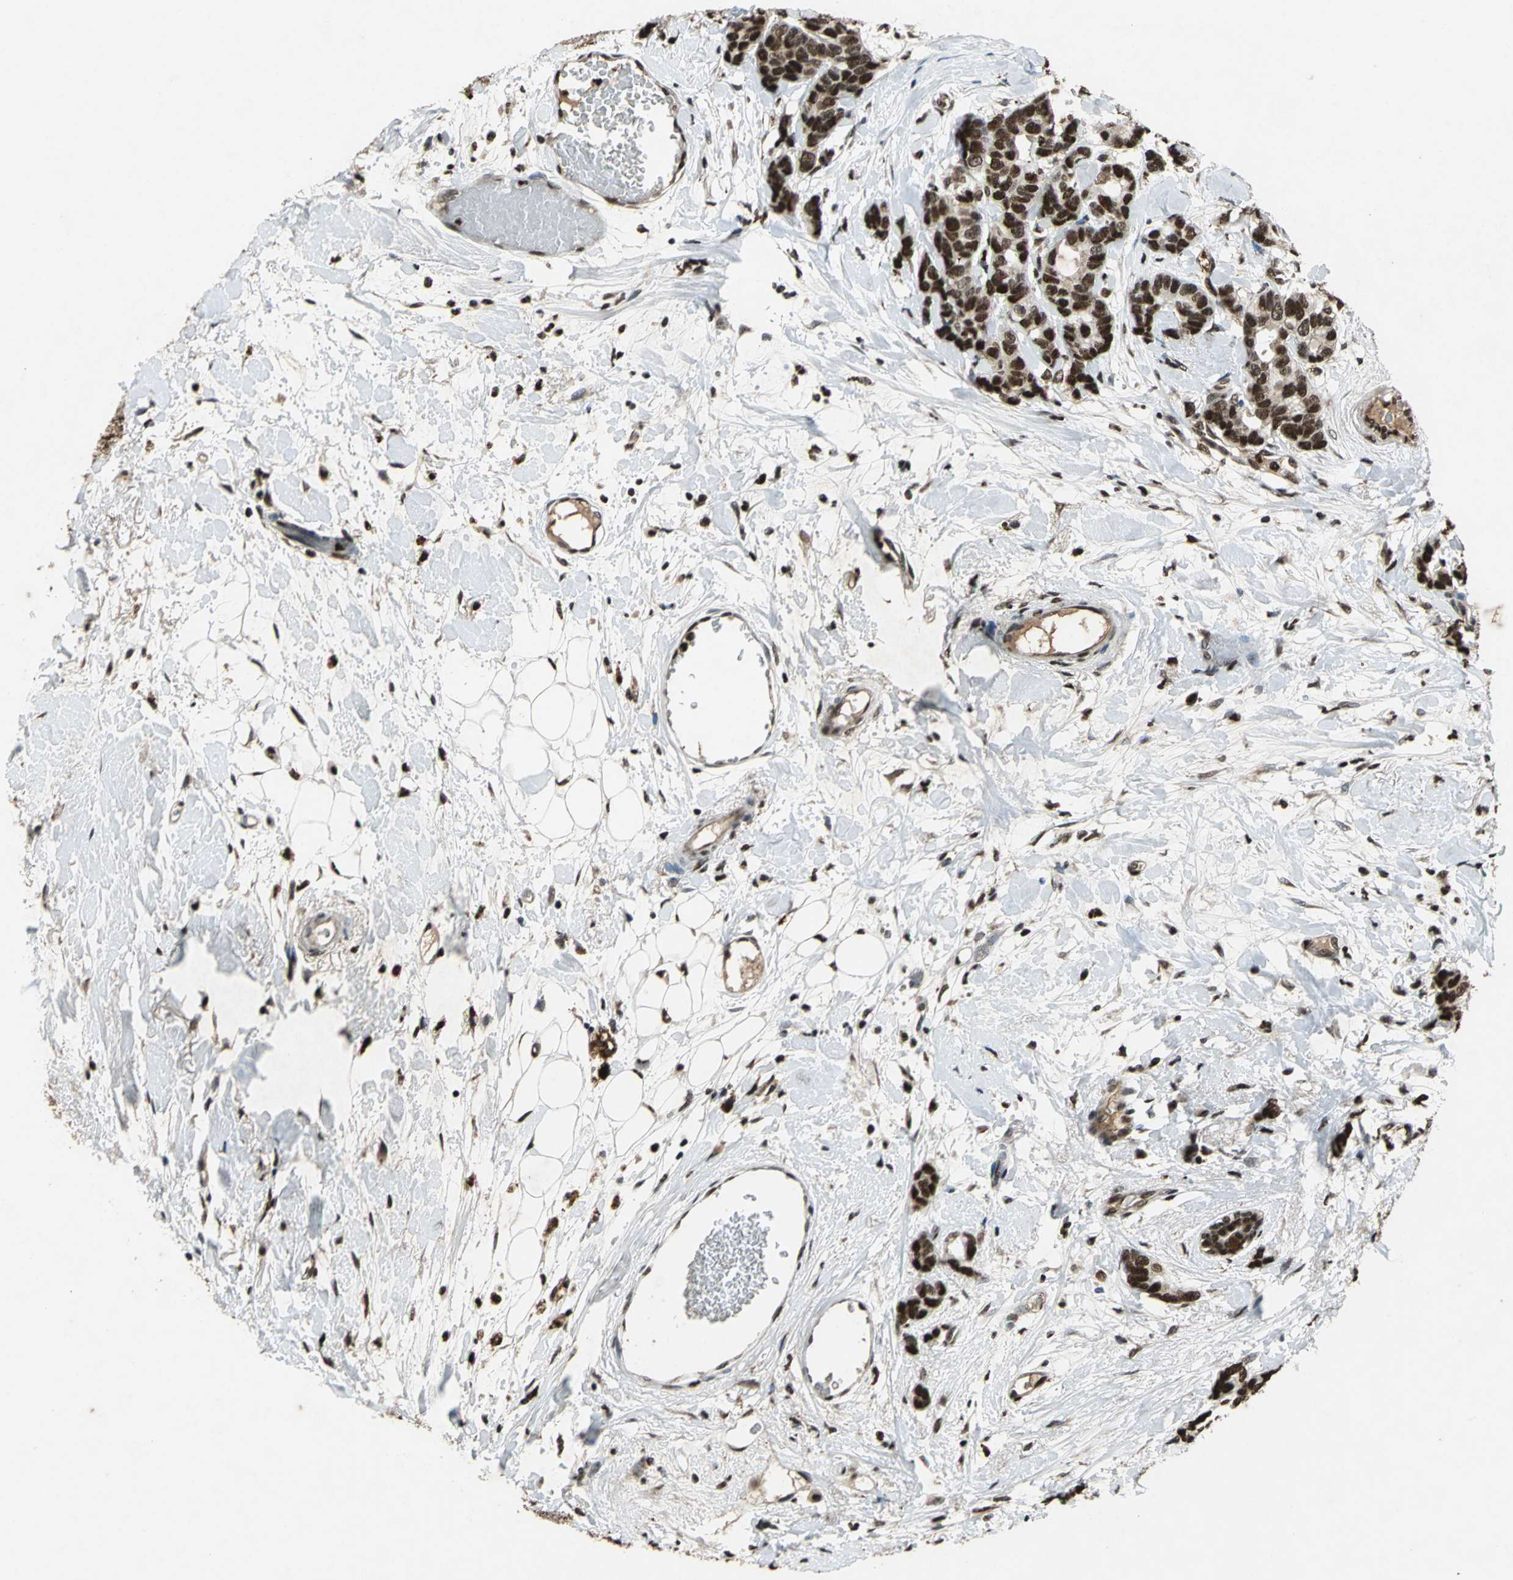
{"staining": {"intensity": "strong", "quantity": ">75%", "location": "nuclear"}, "tissue": "breast cancer", "cell_type": "Tumor cells", "image_type": "cancer", "snomed": [{"axis": "morphology", "description": "Duct carcinoma"}, {"axis": "topography", "description": "Breast"}], "caption": "Infiltrating ductal carcinoma (breast) stained for a protein demonstrates strong nuclear positivity in tumor cells.", "gene": "ANP32A", "patient": {"sex": "female", "age": 87}}